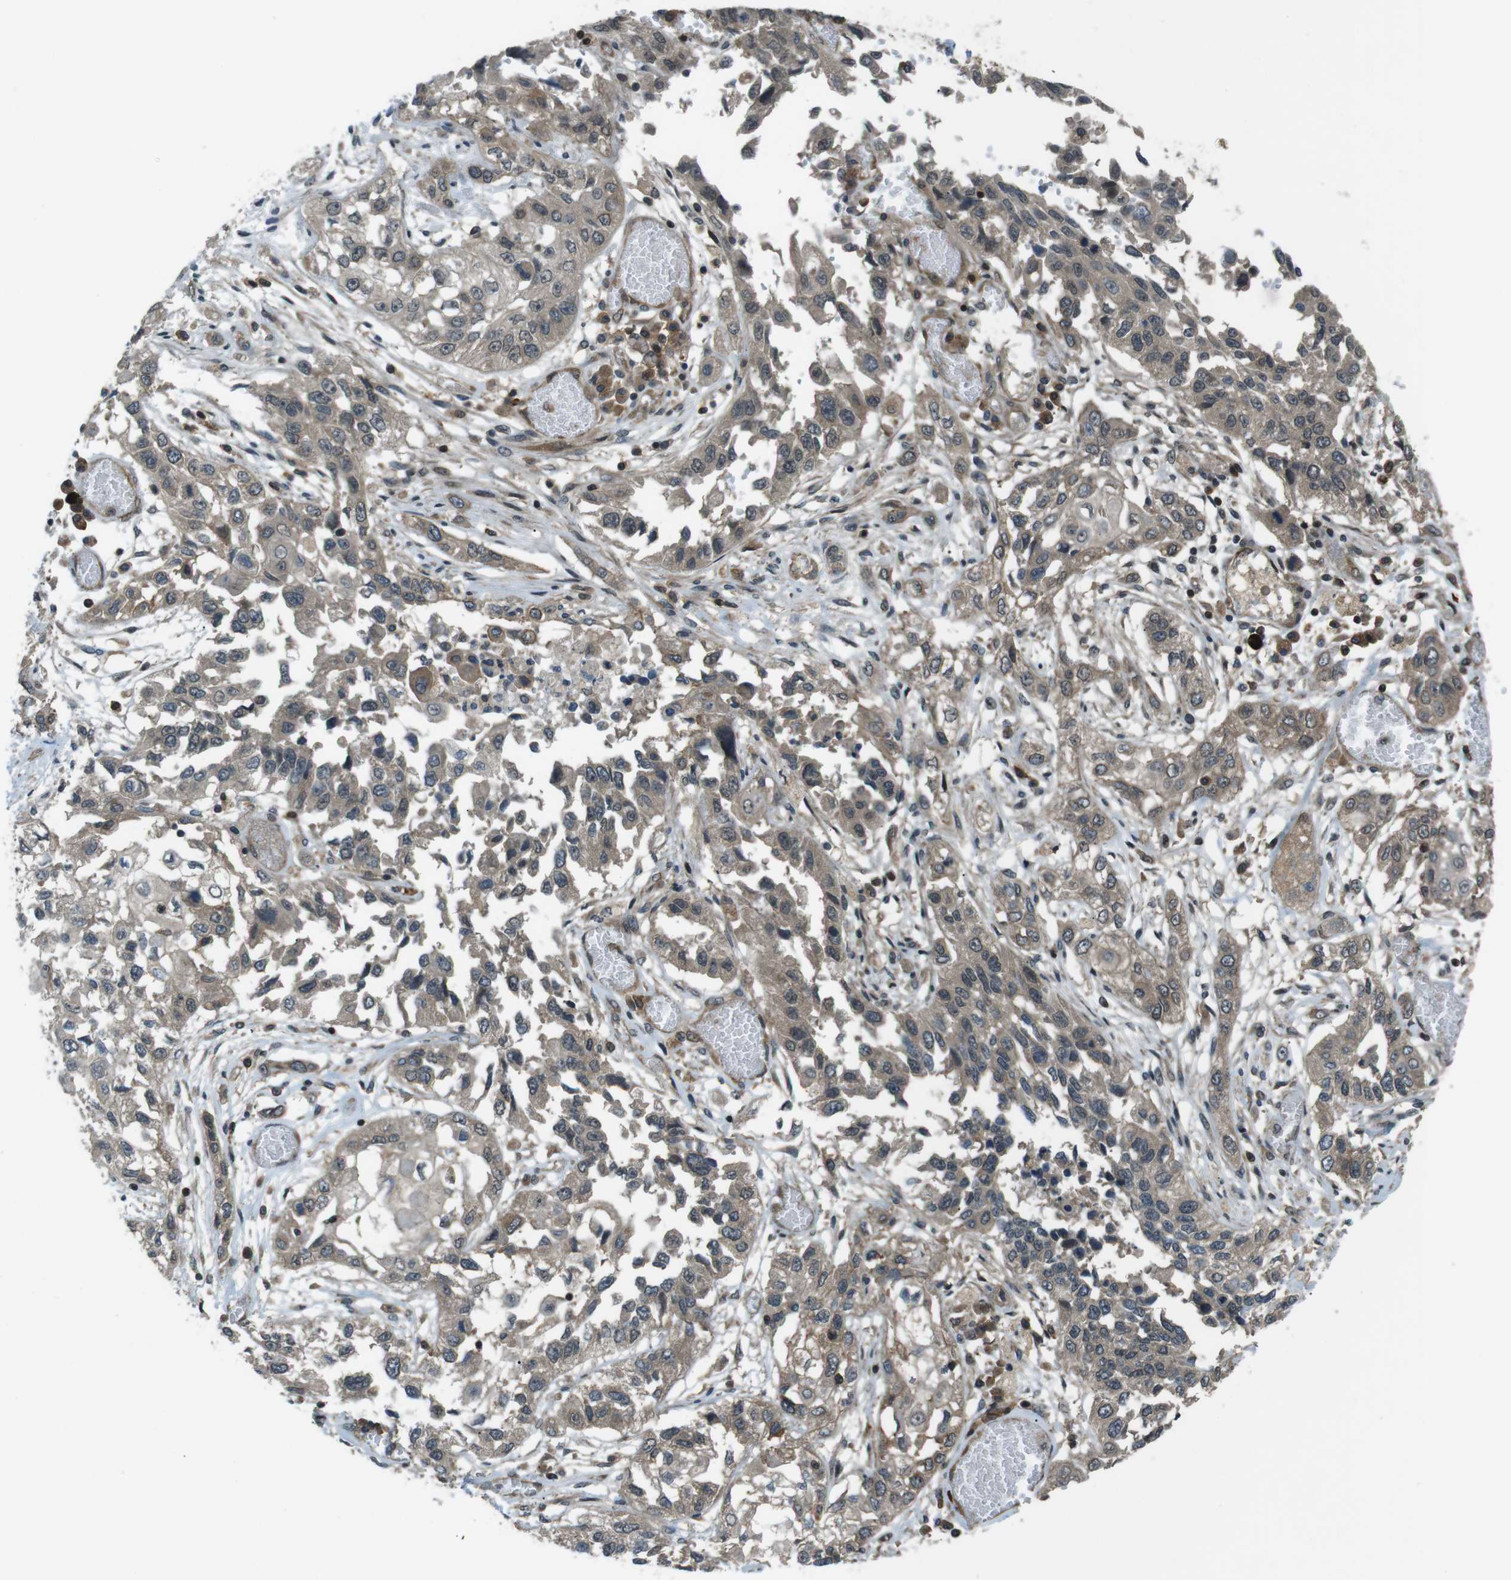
{"staining": {"intensity": "weak", "quantity": ">75%", "location": "cytoplasmic/membranous"}, "tissue": "lung cancer", "cell_type": "Tumor cells", "image_type": "cancer", "snomed": [{"axis": "morphology", "description": "Squamous cell carcinoma, NOS"}, {"axis": "topography", "description": "Lung"}], "caption": "Immunohistochemical staining of lung squamous cell carcinoma exhibits weak cytoplasmic/membranous protein staining in approximately >75% of tumor cells. The staining is performed using DAB brown chromogen to label protein expression. The nuclei are counter-stained blue using hematoxylin.", "gene": "TIAM2", "patient": {"sex": "male", "age": 71}}